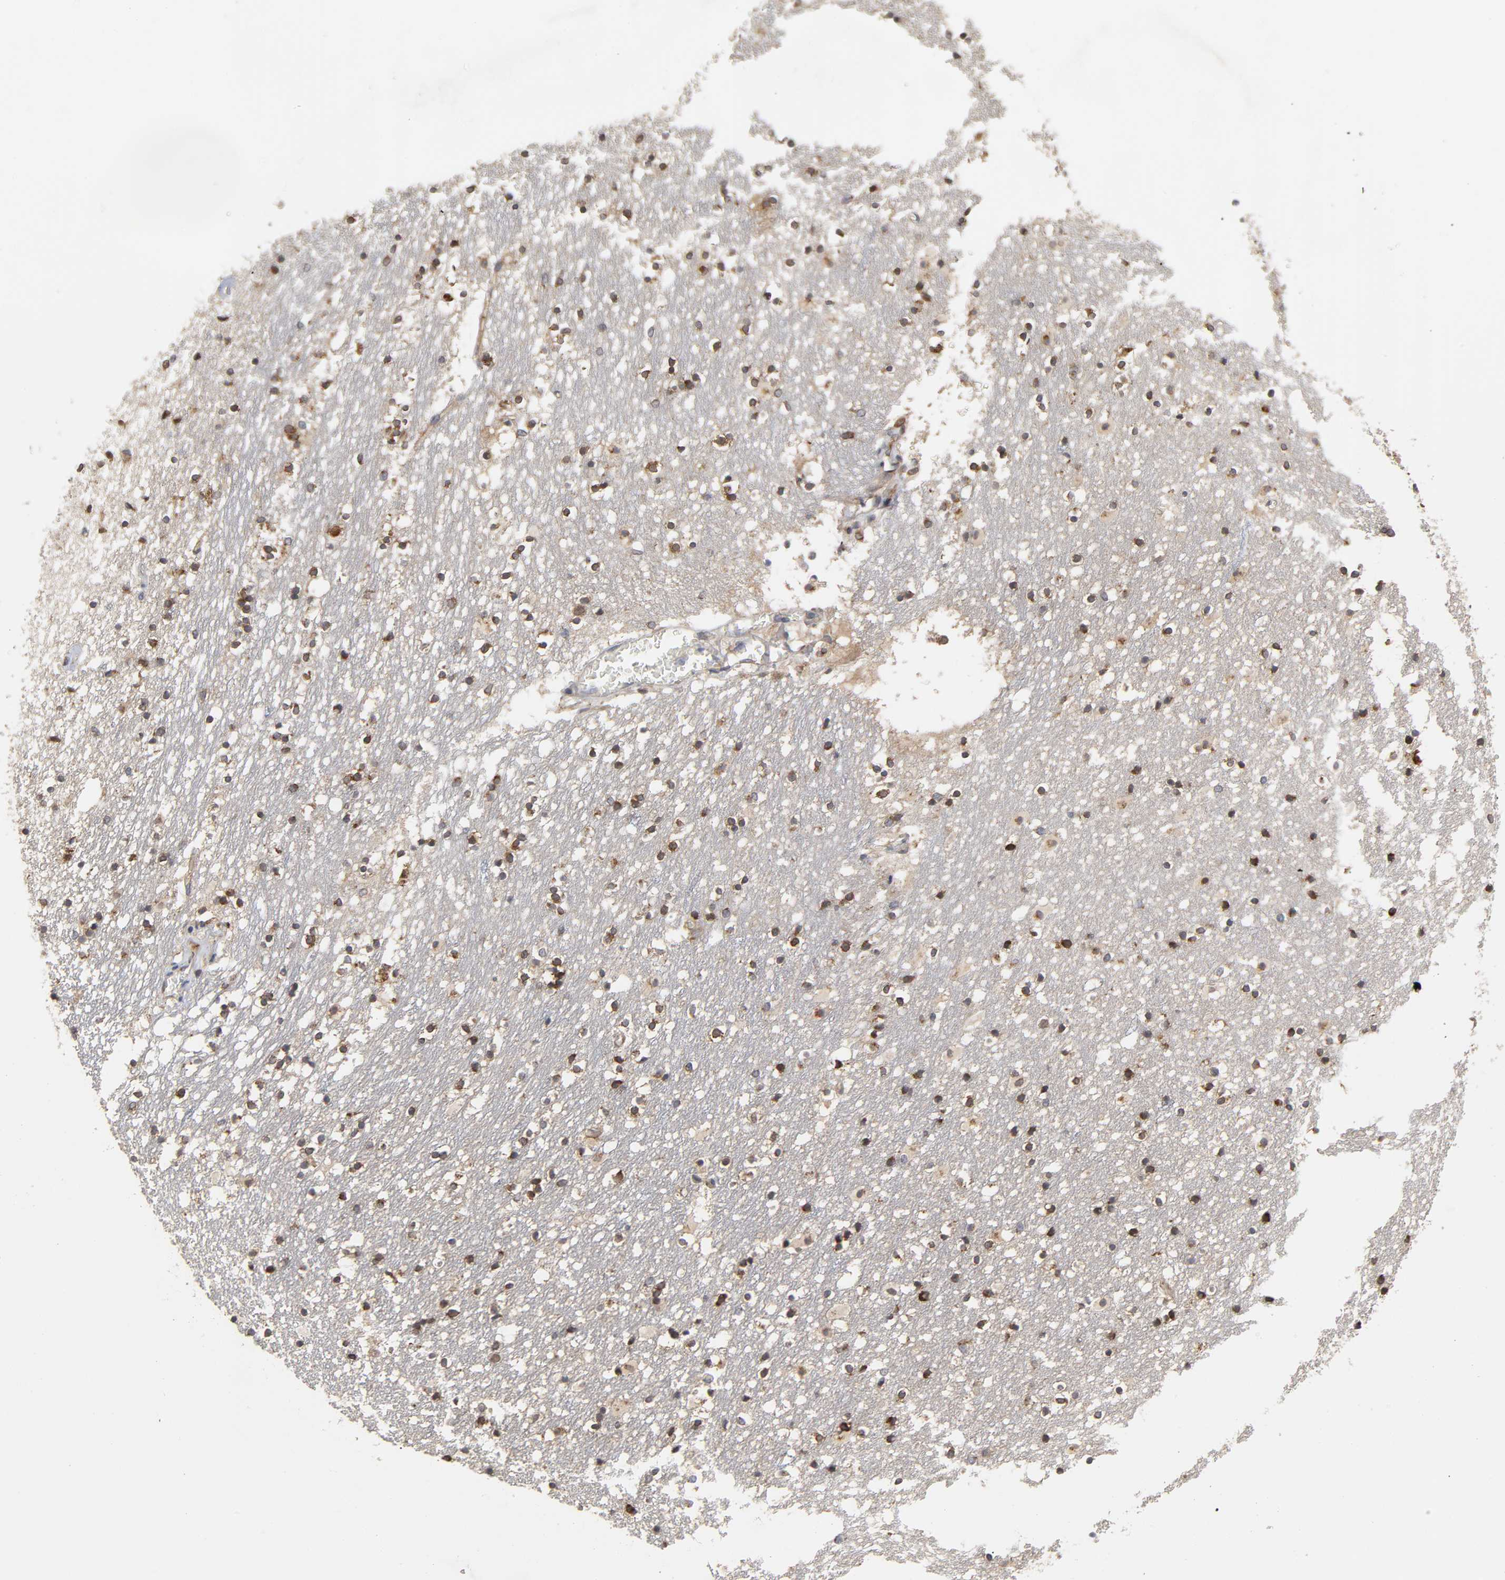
{"staining": {"intensity": "strong", "quantity": ">75%", "location": "cytoplasmic/membranous"}, "tissue": "caudate", "cell_type": "Glial cells", "image_type": "normal", "snomed": [{"axis": "morphology", "description": "Normal tissue, NOS"}, {"axis": "topography", "description": "Lateral ventricle wall"}], "caption": "This micrograph reveals benign caudate stained with IHC to label a protein in brown. The cytoplasmic/membranous of glial cells show strong positivity for the protein. Nuclei are counter-stained blue.", "gene": "GNPTG", "patient": {"sex": "male", "age": 45}}